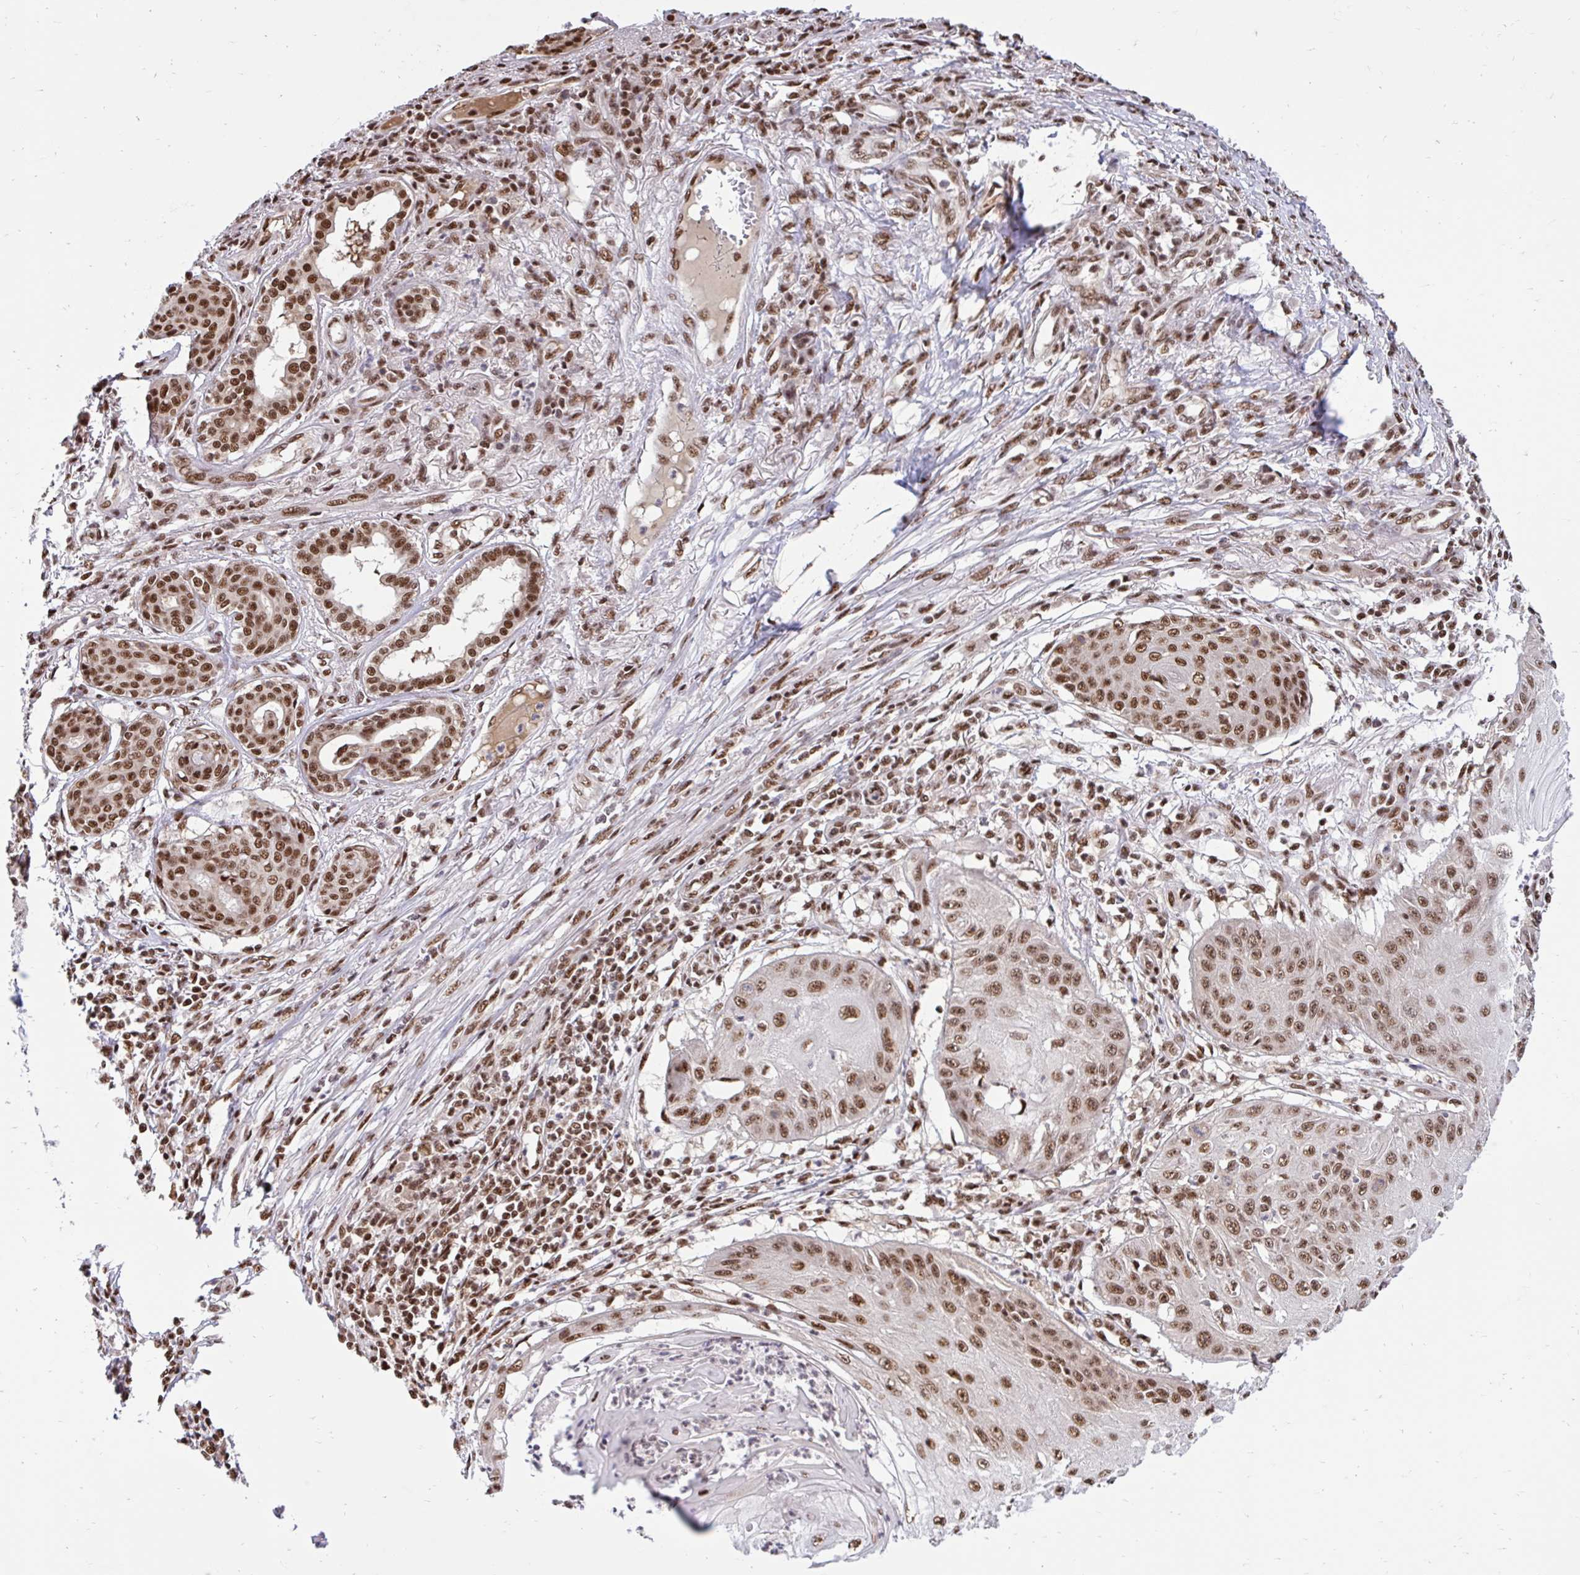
{"staining": {"intensity": "moderate", "quantity": ">75%", "location": "nuclear"}, "tissue": "skin cancer", "cell_type": "Tumor cells", "image_type": "cancer", "snomed": [{"axis": "morphology", "description": "Squamous cell carcinoma, NOS"}, {"axis": "topography", "description": "Skin"}], "caption": "Immunohistochemical staining of skin squamous cell carcinoma exhibits moderate nuclear protein positivity in about >75% of tumor cells.", "gene": "ABCA9", "patient": {"sex": "male", "age": 70}}